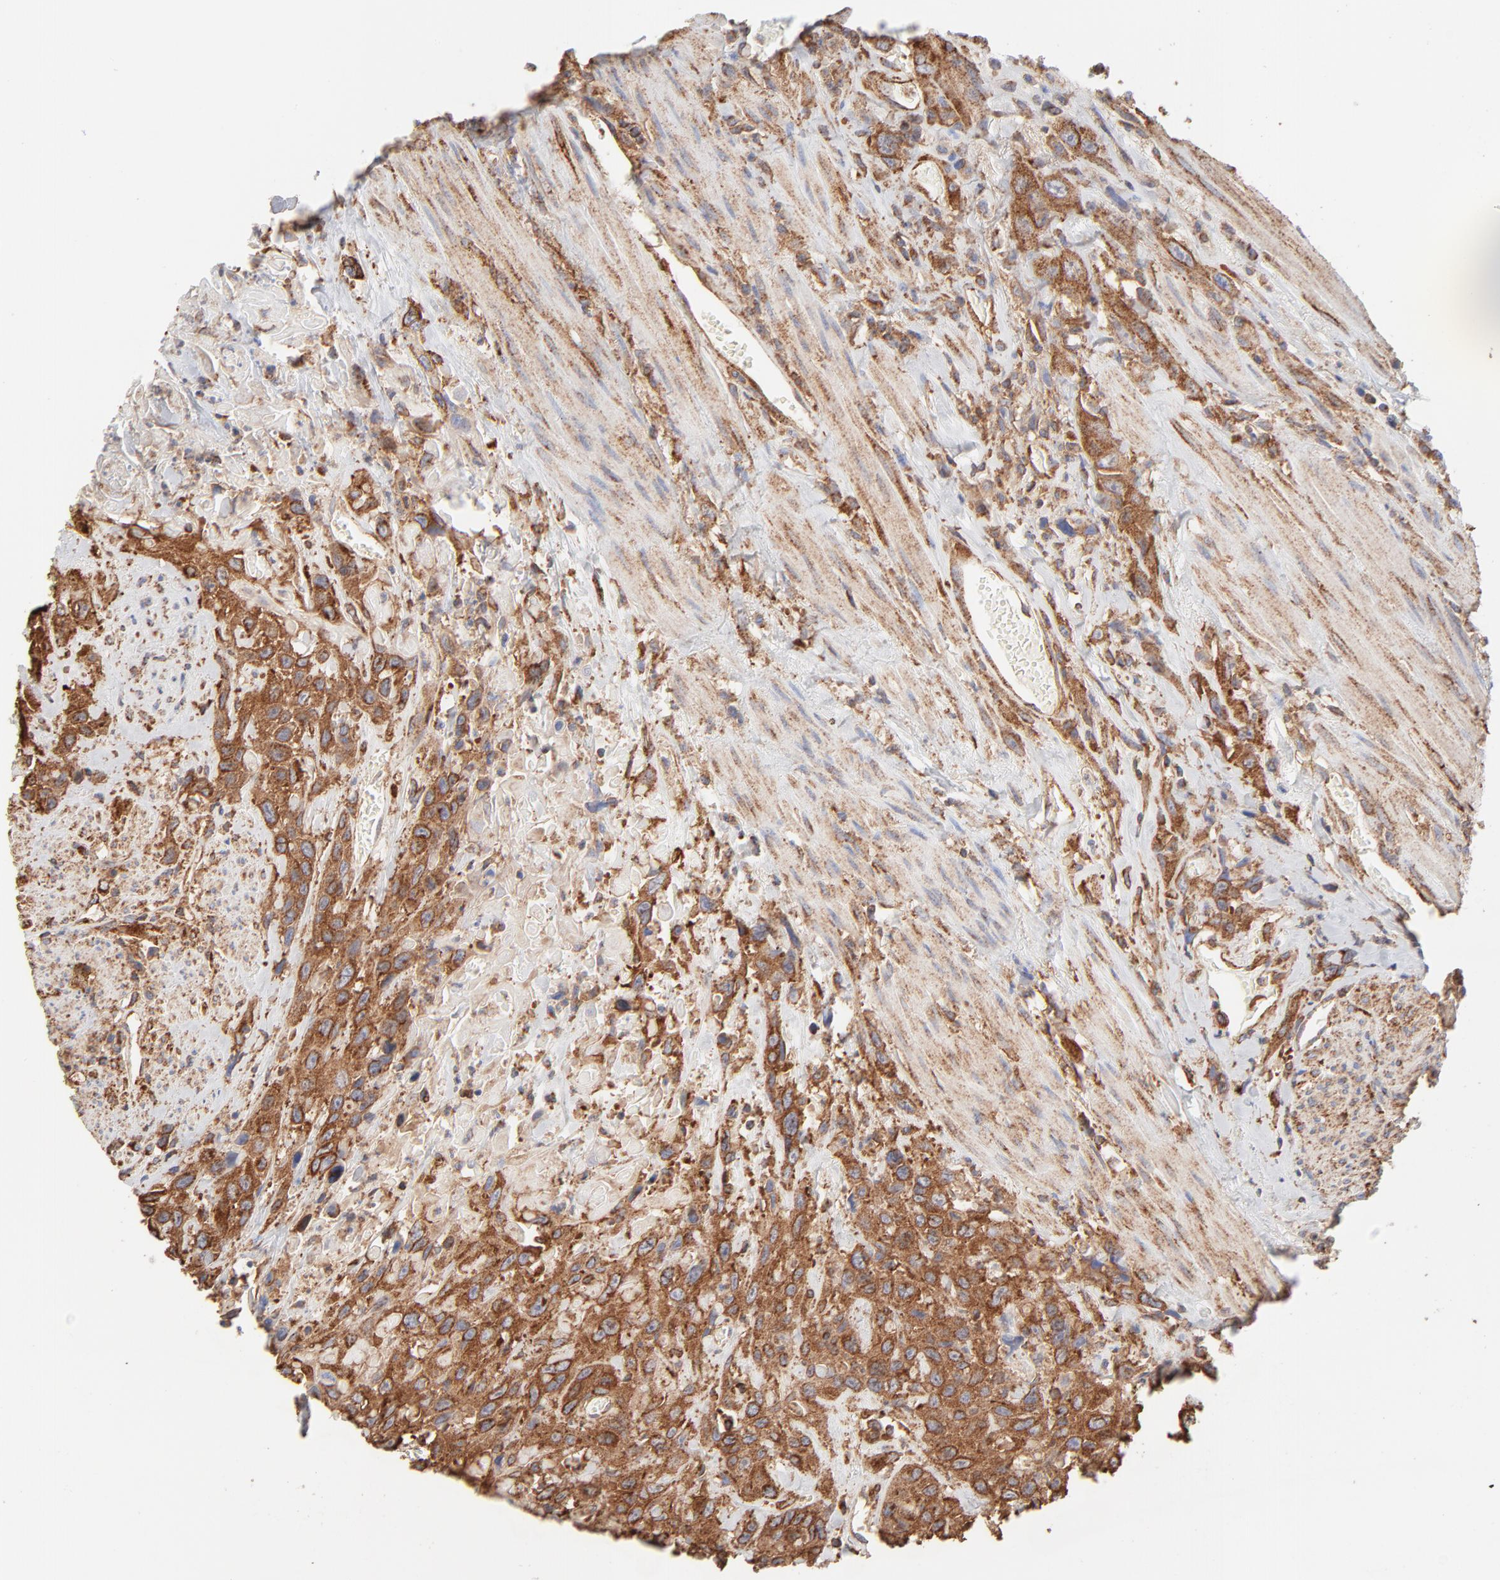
{"staining": {"intensity": "strong", "quantity": ">75%", "location": "cytoplasmic/membranous"}, "tissue": "urothelial cancer", "cell_type": "Tumor cells", "image_type": "cancer", "snomed": [{"axis": "morphology", "description": "Urothelial carcinoma, High grade"}, {"axis": "topography", "description": "Urinary bladder"}], "caption": "Protein expression analysis of human urothelial carcinoma (high-grade) reveals strong cytoplasmic/membranous staining in about >75% of tumor cells. (DAB = brown stain, brightfield microscopy at high magnification).", "gene": "CLTB", "patient": {"sex": "female", "age": 84}}